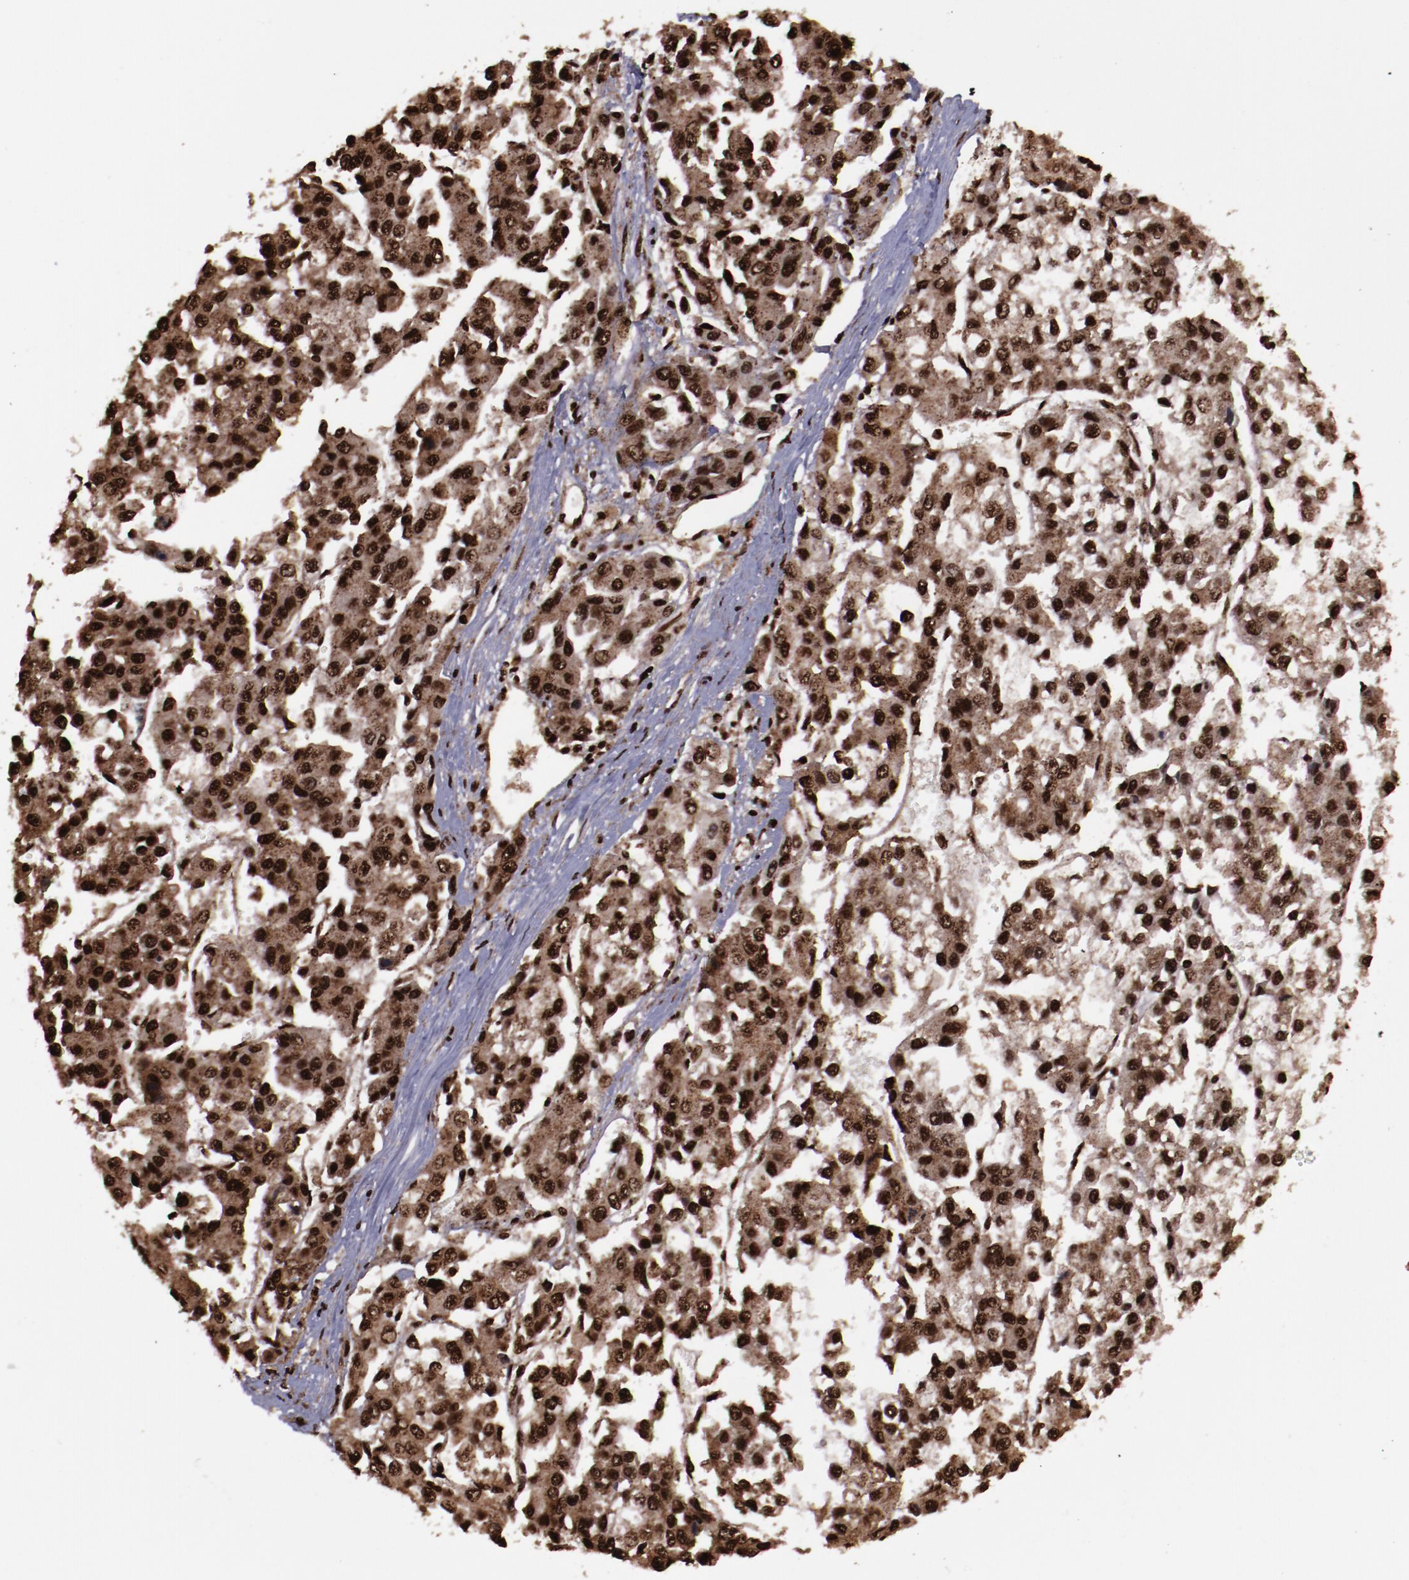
{"staining": {"intensity": "strong", "quantity": ">75%", "location": "cytoplasmic/membranous,nuclear"}, "tissue": "liver cancer", "cell_type": "Tumor cells", "image_type": "cancer", "snomed": [{"axis": "morphology", "description": "Carcinoma, Hepatocellular, NOS"}, {"axis": "topography", "description": "Liver"}], "caption": "Immunohistochemical staining of liver cancer exhibits strong cytoplasmic/membranous and nuclear protein staining in about >75% of tumor cells.", "gene": "SNW1", "patient": {"sex": "female", "age": 66}}